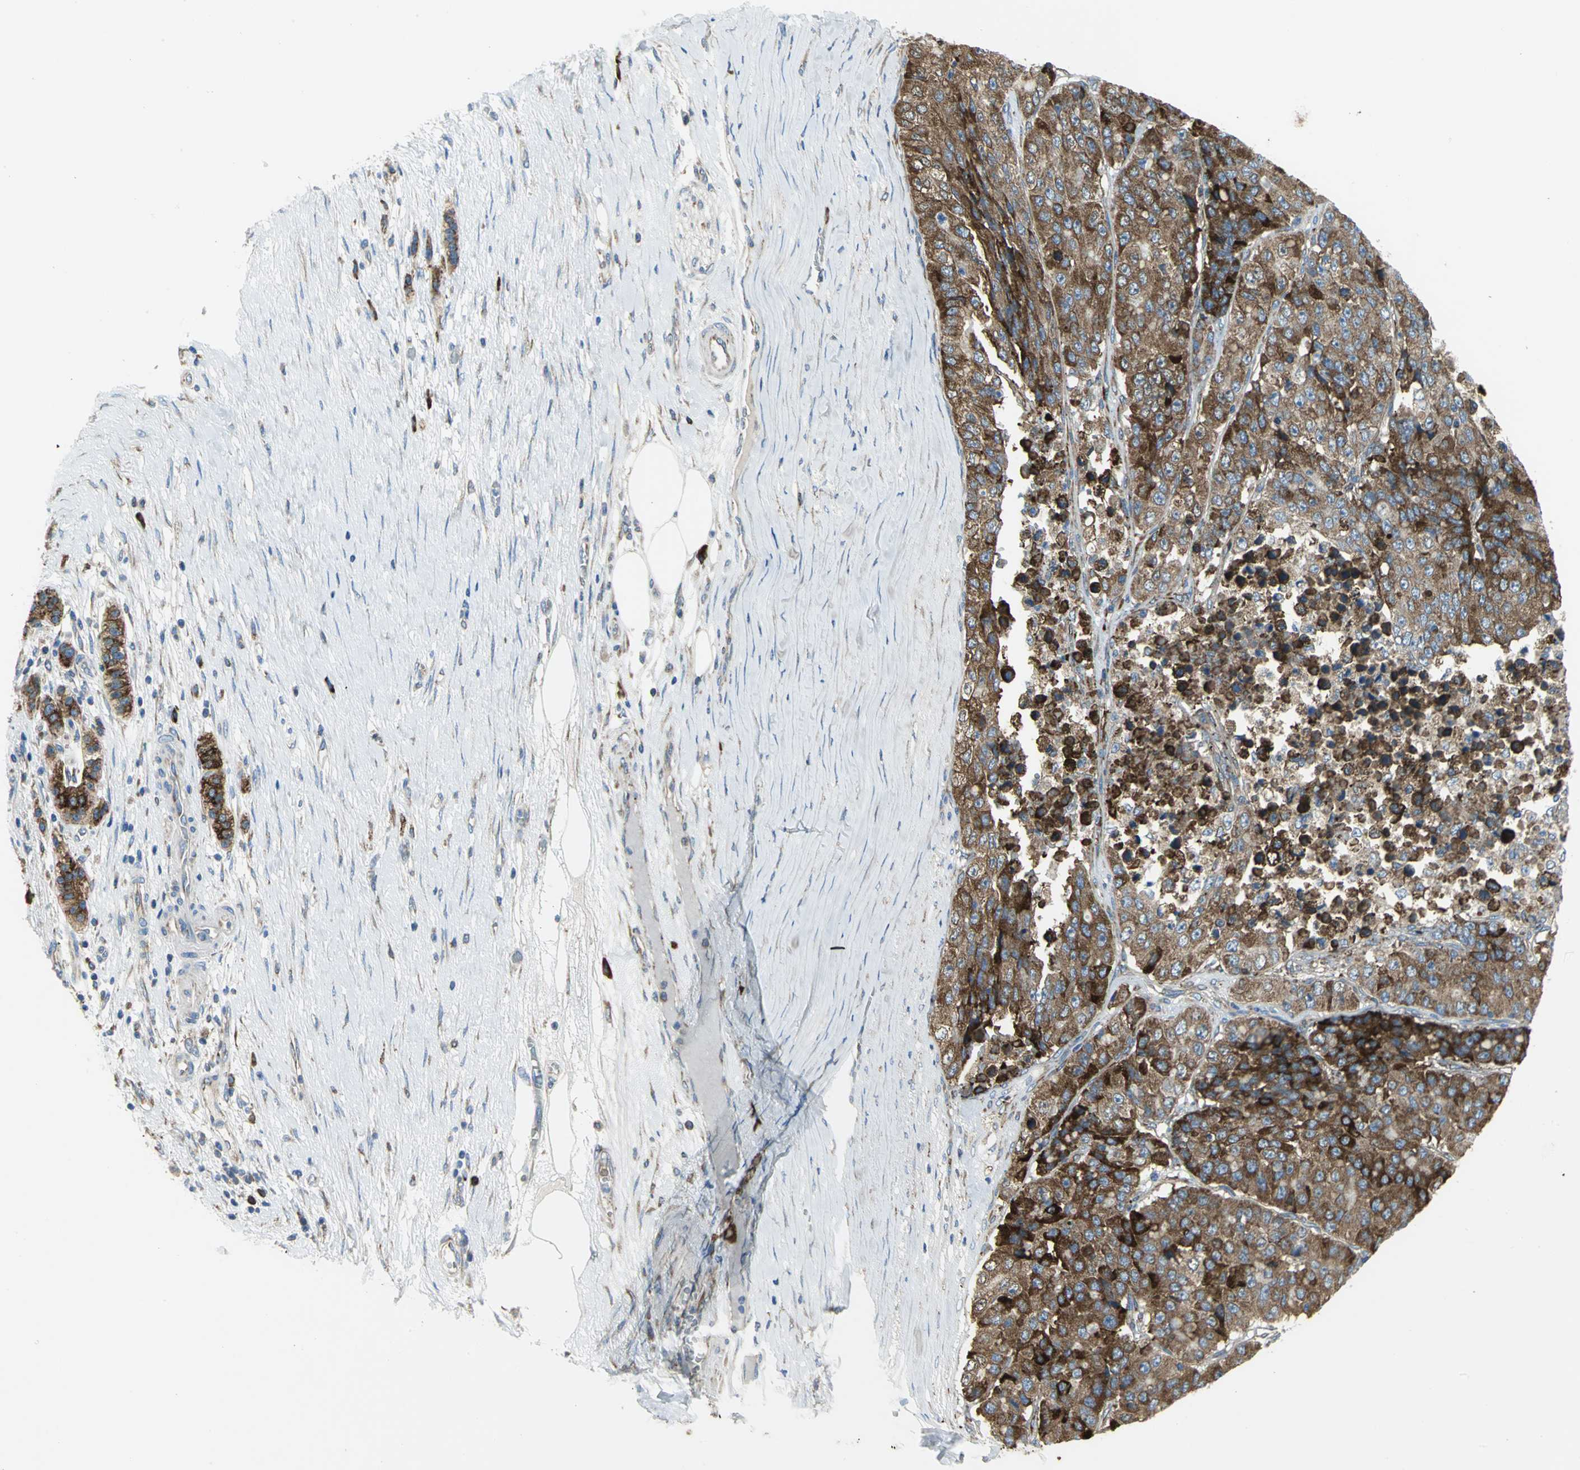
{"staining": {"intensity": "strong", "quantity": ">75%", "location": "cytoplasmic/membranous"}, "tissue": "pancreatic cancer", "cell_type": "Tumor cells", "image_type": "cancer", "snomed": [{"axis": "morphology", "description": "Adenocarcinoma, NOS"}, {"axis": "topography", "description": "Pancreas"}], "caption": "Pancreatic adenocarcinoma stained for a protein (brown) exhibits strong cytoplasmic/membranous positive staining in approximately >75% of tumor cells.", "gene": "TULP4", "patient": {"sex": "male", "age": 50}}